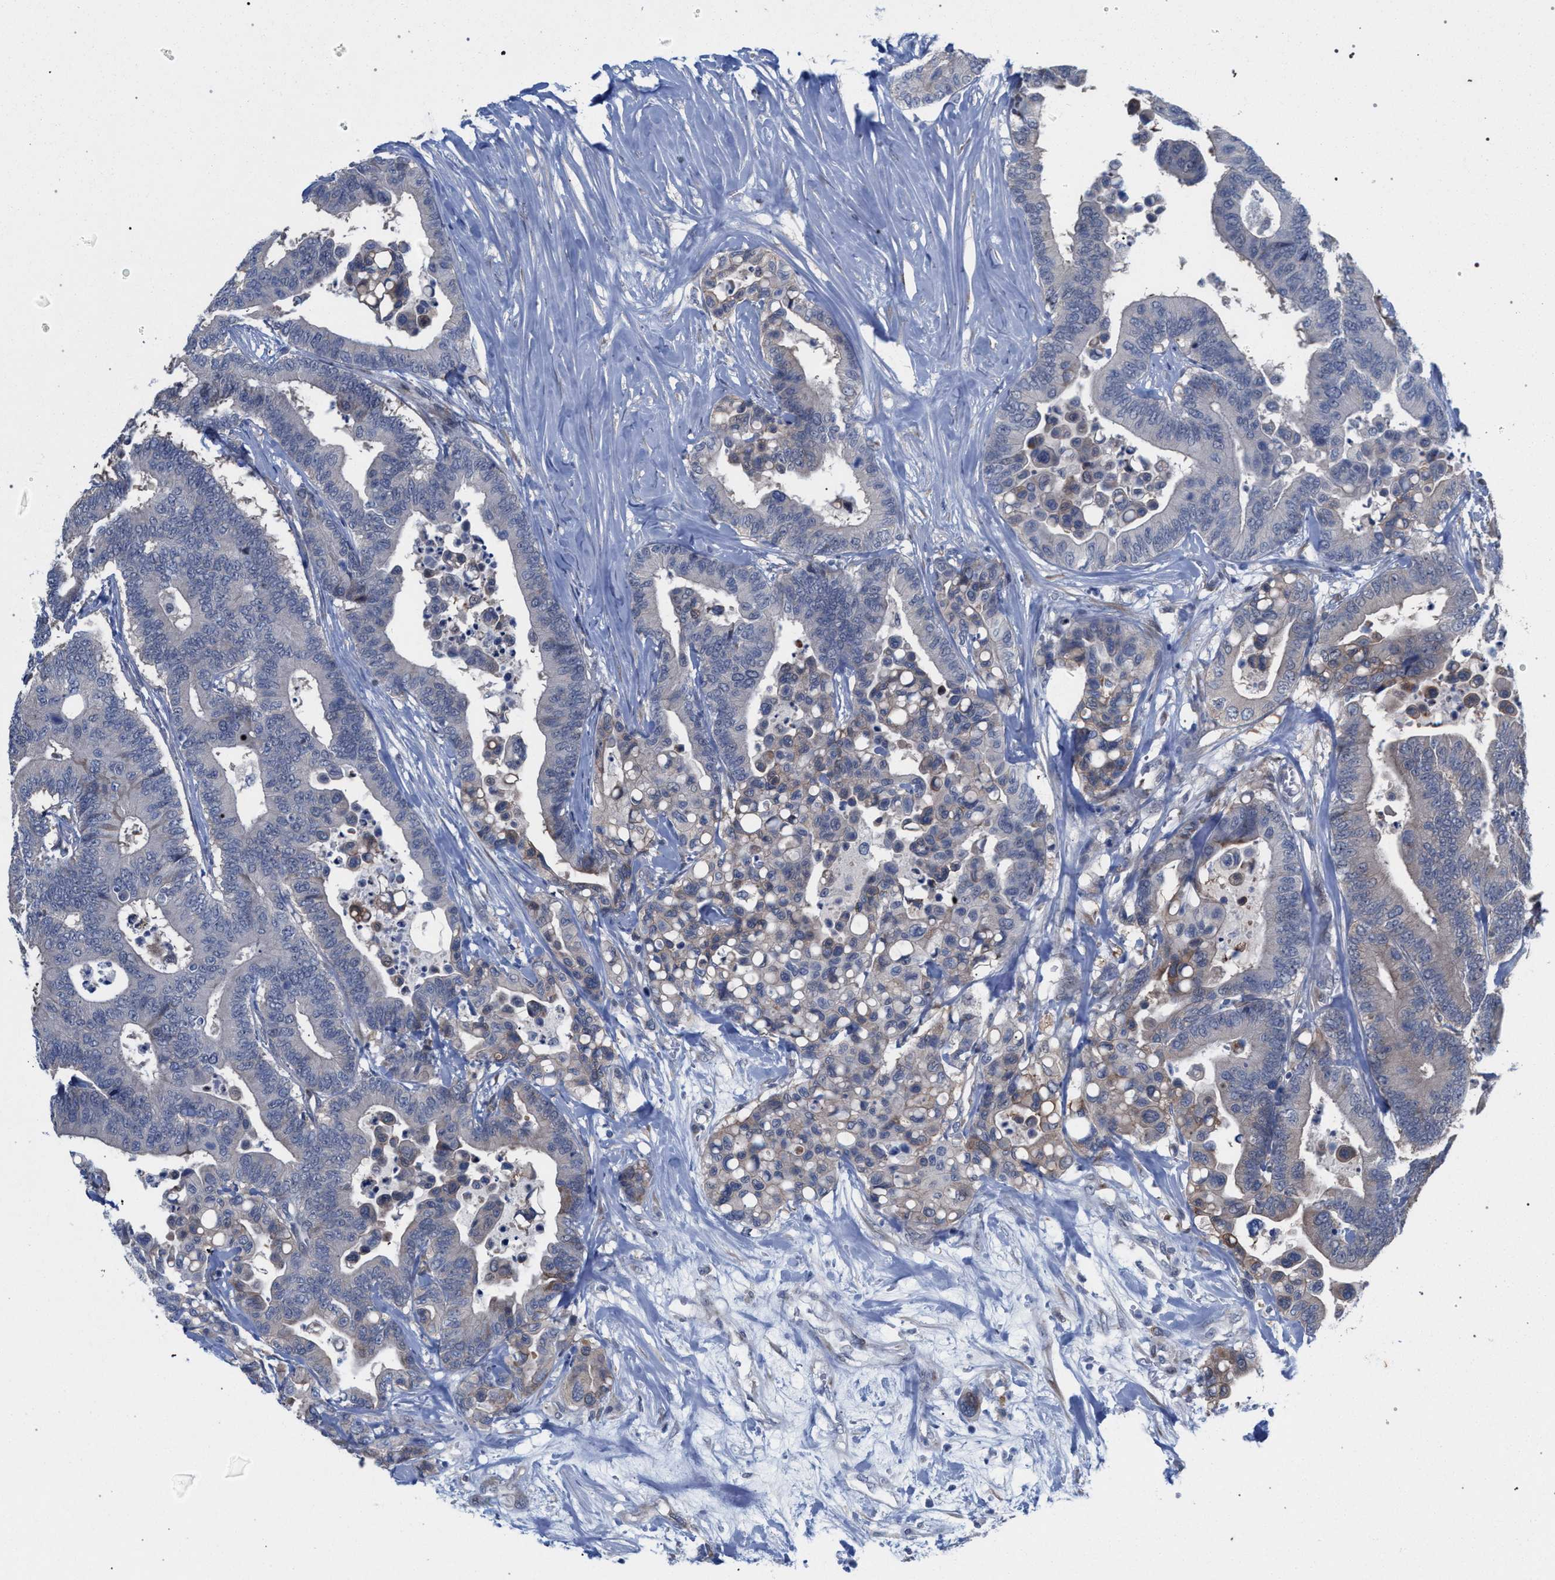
{"staining": {"intensity": "weak", "quantity": "<25%", "location": "cytoplasmic/membranous"}, "tissue": "colorectal cancer", "cell_type": "Tumor cells", "image_type": "cancer", "snomed": [{"axis": "morphology", "description": "Normal tissue, NOS"}, {"axis": "morphology", "description": "Adenocarcinoma, NOS"}, {"axis": "topography", "description": "Colon"}], "caption": "IHC micrograph of colorectal cancer (adenocarcinoma) stained for a protein (brown), which displays no positivity in tumor cells.", "gene": "FHOD3", "patient": {"sex": "male", "age": 82}}